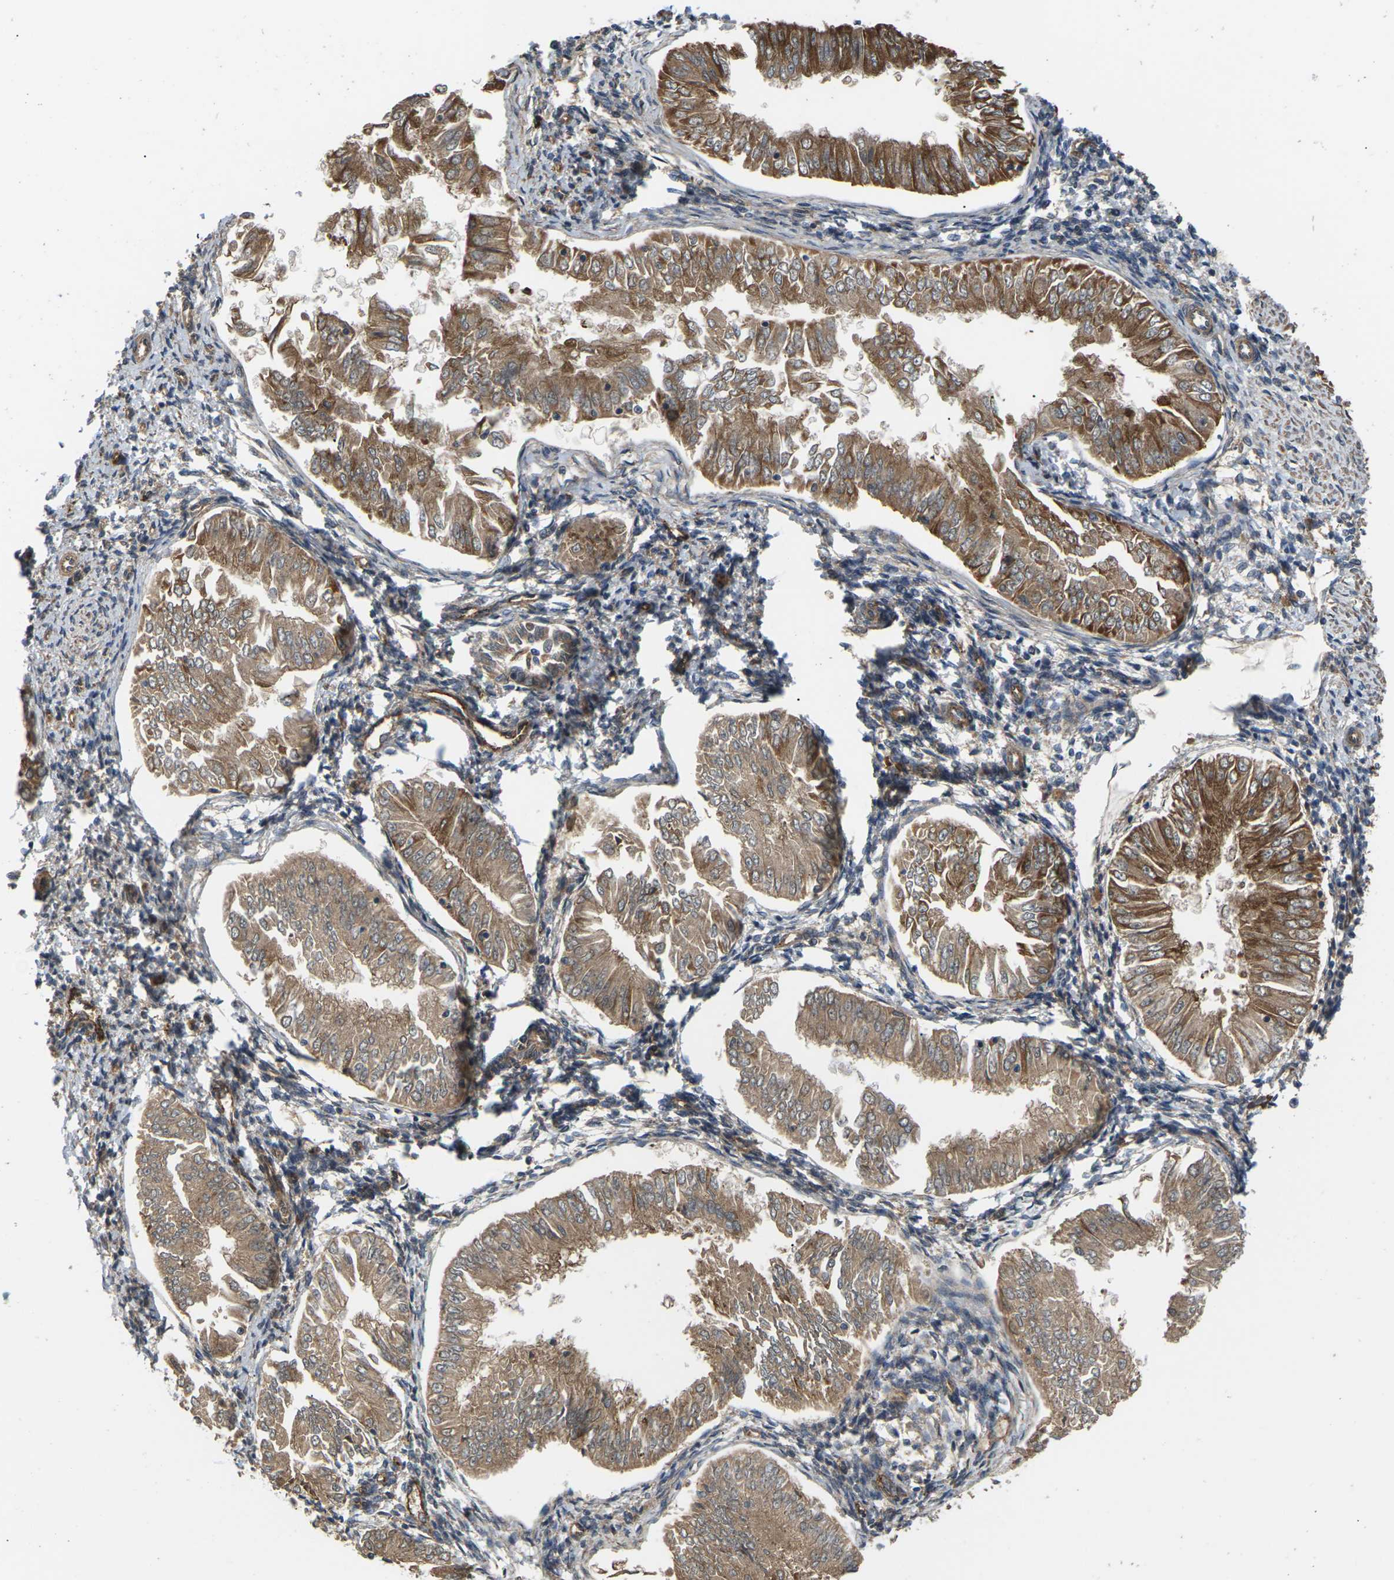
{"staining": {"intensity": "moderate", "quantity": ">75%", "location": "cytoplasmic/membranous"}, "tissue": "endometrial cancer", "cell_type": "Tumor cells", "image_type": "cancer", "snomed": [{"axis": "morphology", "description": "Adenocarcinoma, NOS"}, {"axis": "topography", "description": "Endometrium"}], "caption": "Immunohistochemical staining of endometrial cancer reveals moderate cytoplasmic/membranous protein expression in about >75% of tumor cells.", "gene": "NRAS", "patient": {"sex": "female", "age": 53}}